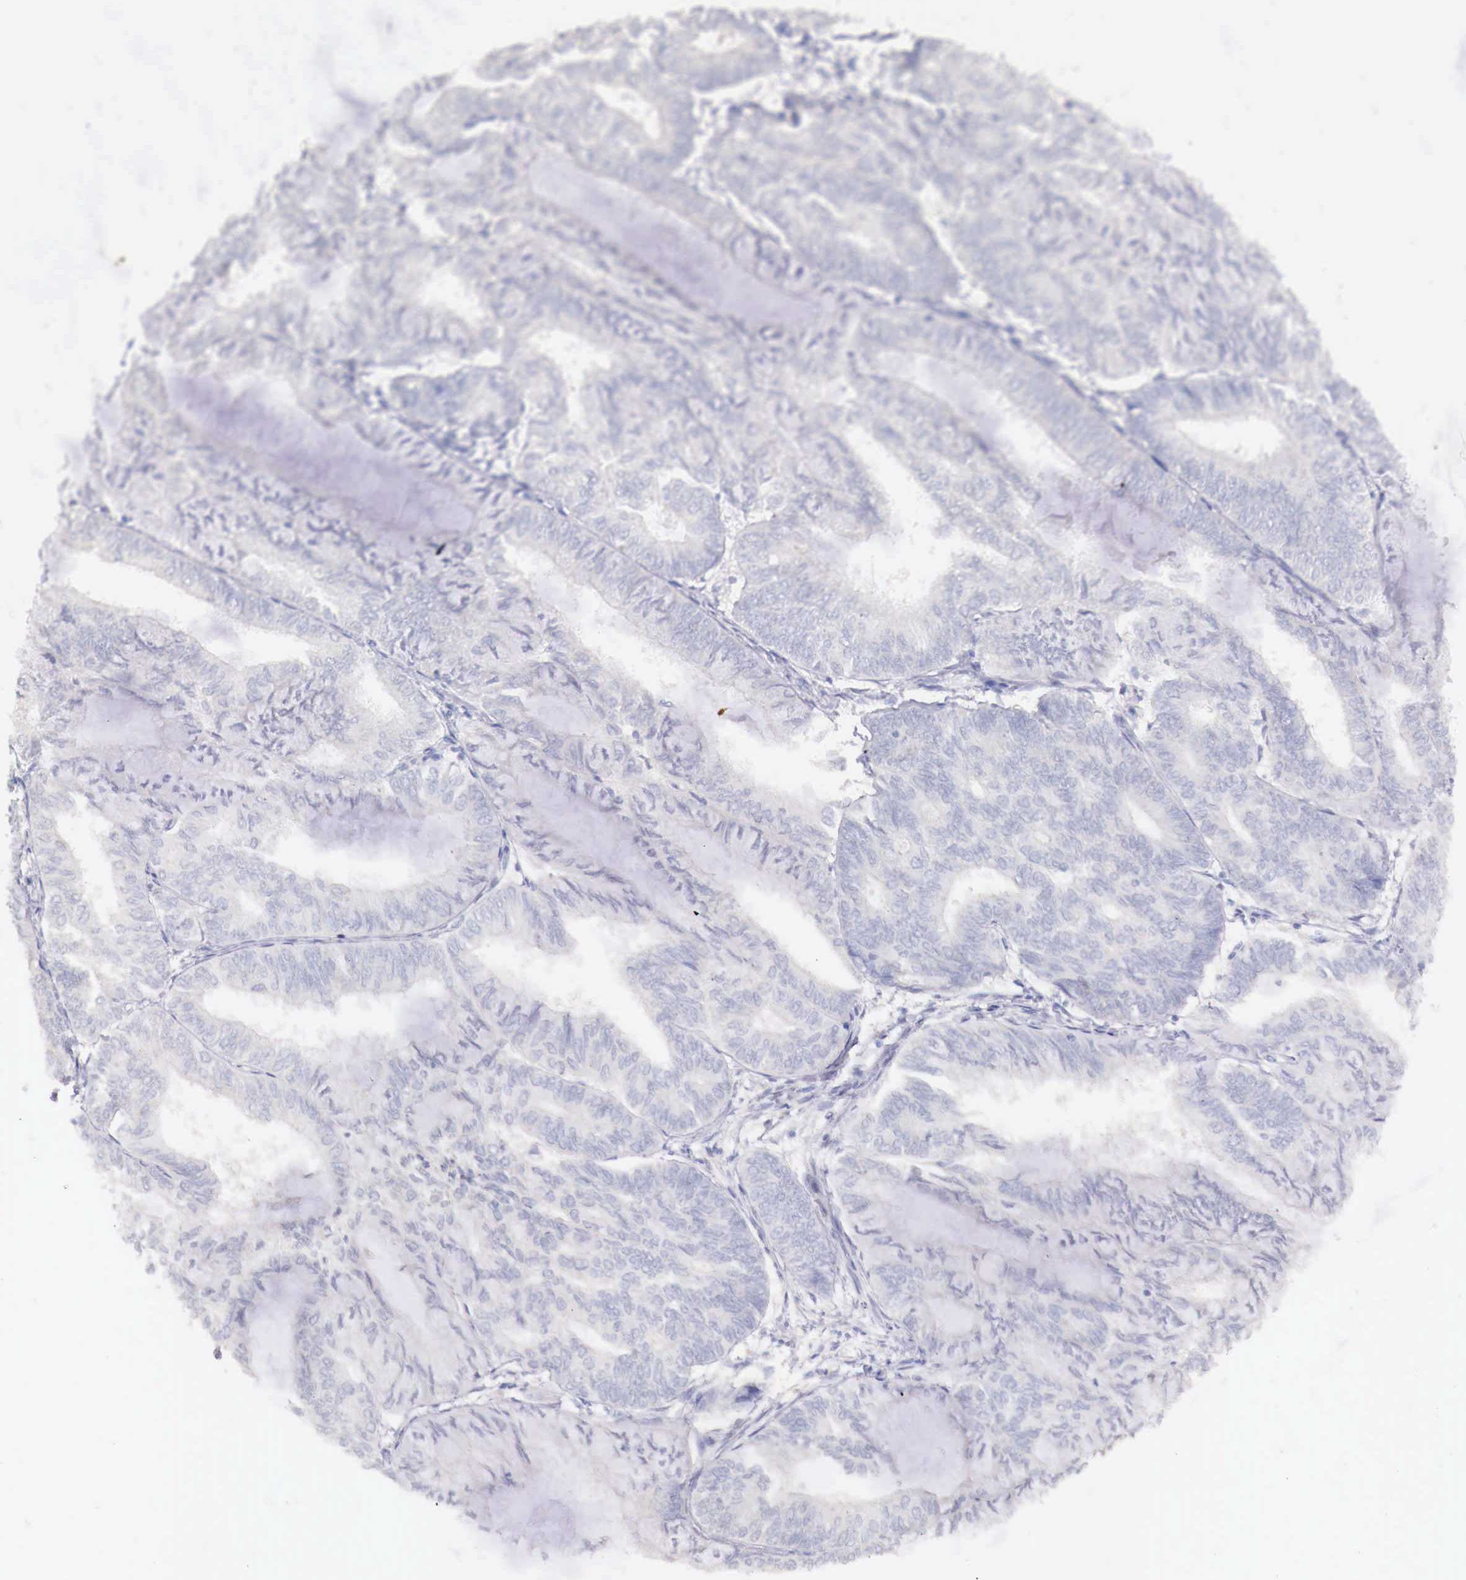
{"staining": {"intensity": "negative", "quantity": "none", "location": "none"}, "tissue": "endometrial cancer", "cell_type": "Tumor cells", "image_type": "cancer", "snomed": [{"axis": "morphology", "description": "Adenocarcinoma, NOS"}, {"axis": "topography", "description": "Endometrium"}], "caption": "The image exhibits no staining of tumor cells in adenocarcinoma (endometrial).", "gene": "ITIH6", "patient": {"sex": "female", "age": 59}}